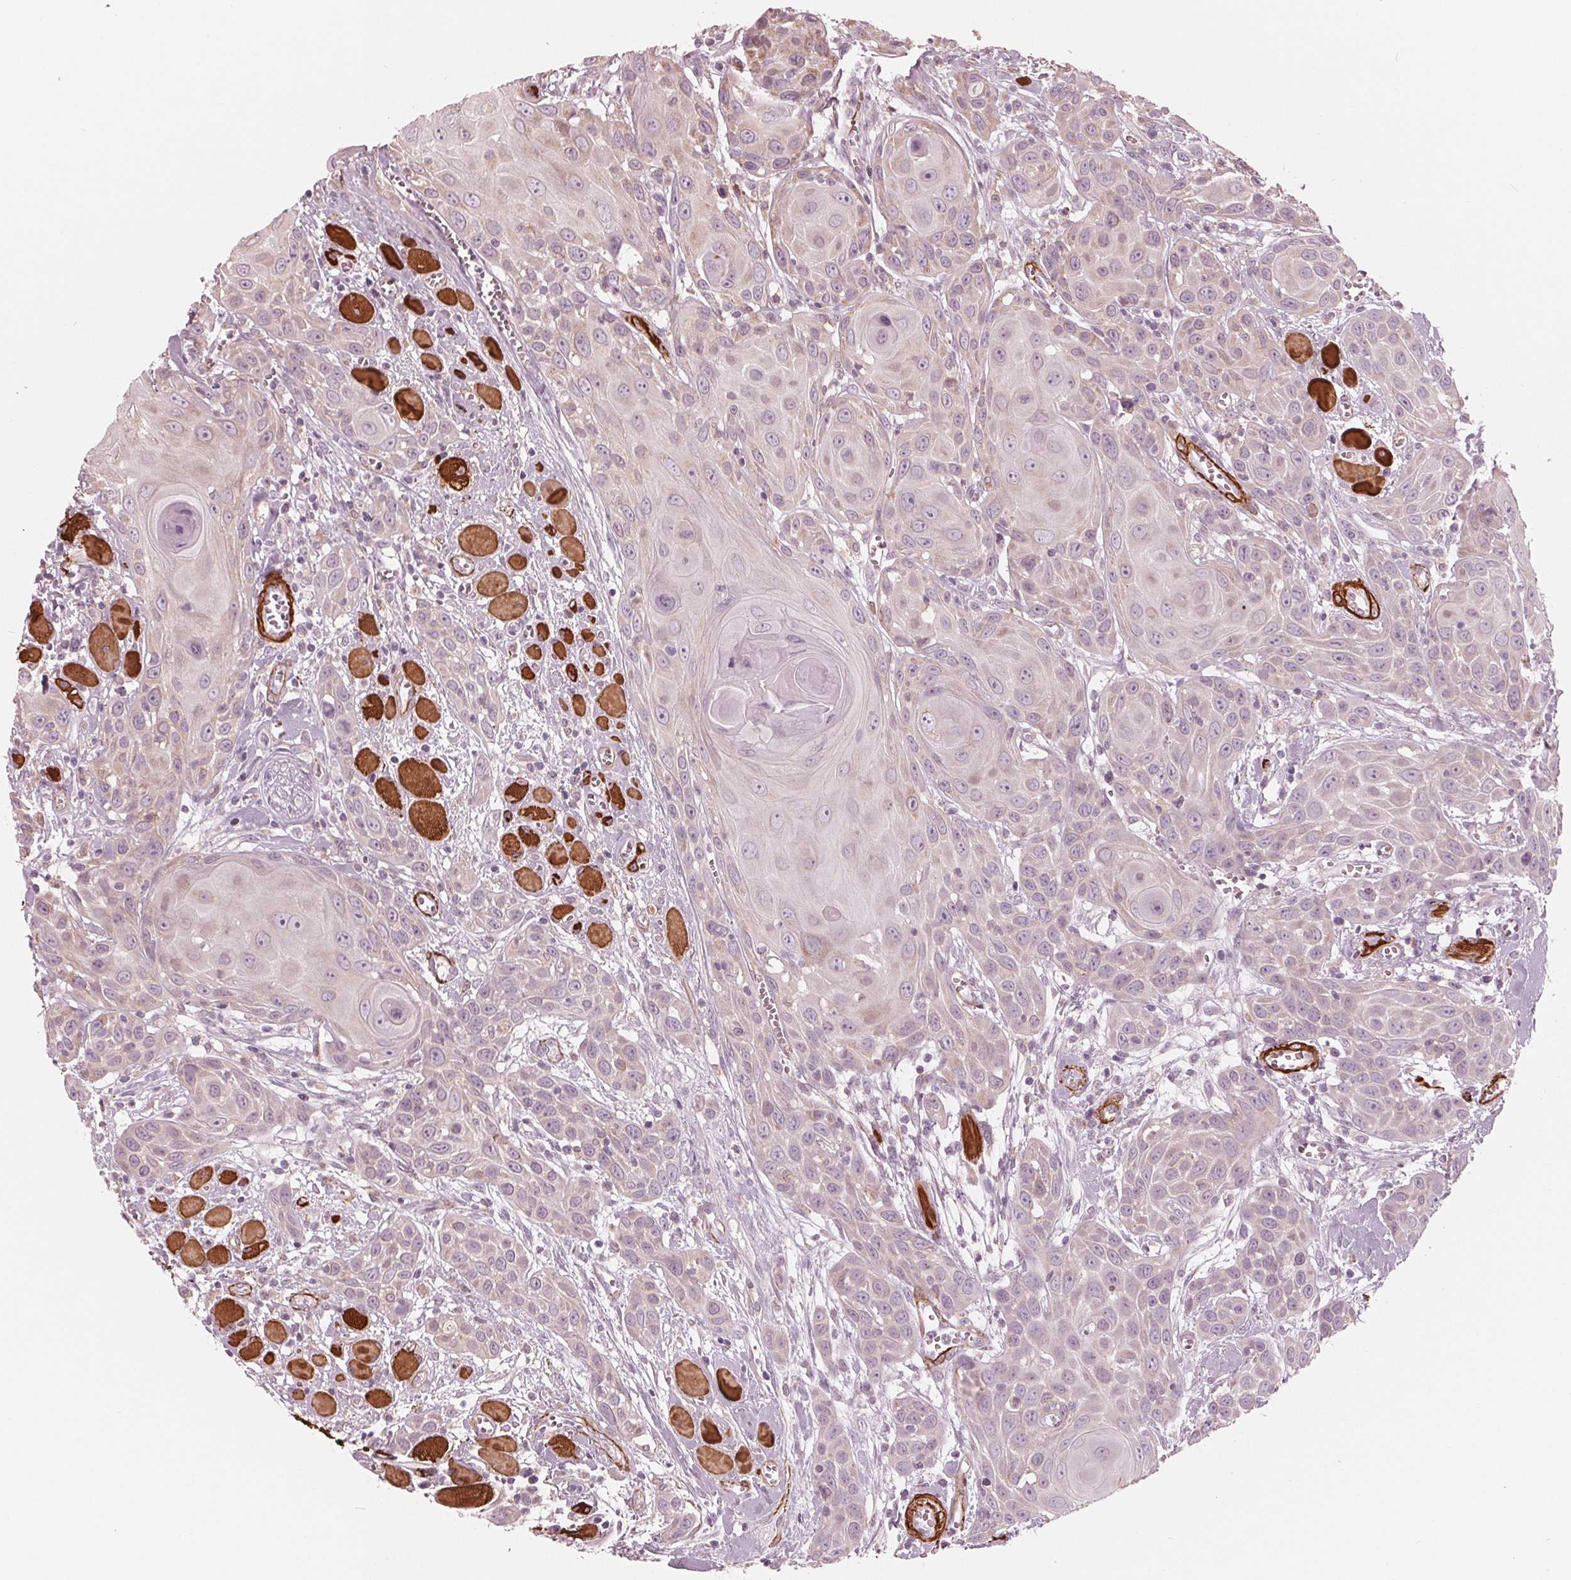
{"staining": {"intensity": "weak", "quantity": "<25%", "location": "cytoplasmic/membranous,nuclear"}, "tissue": "head and neck cancer", "cell_type": "Tumor cells", "image_type": "cancer", "snomed": [{"axis": "morphology", "description": "Squamous cell carcinoma, NOS"}, {"axis": "topography", "description": "Head-Neck"}], "caption": "The image demonstrates no staining of tumor cells in head and neck cancer (squamous cell carcinoma). Nuclei are stained in blue.", "gene": "MIER3", "patient": {"sex": "female", "age": 80}}